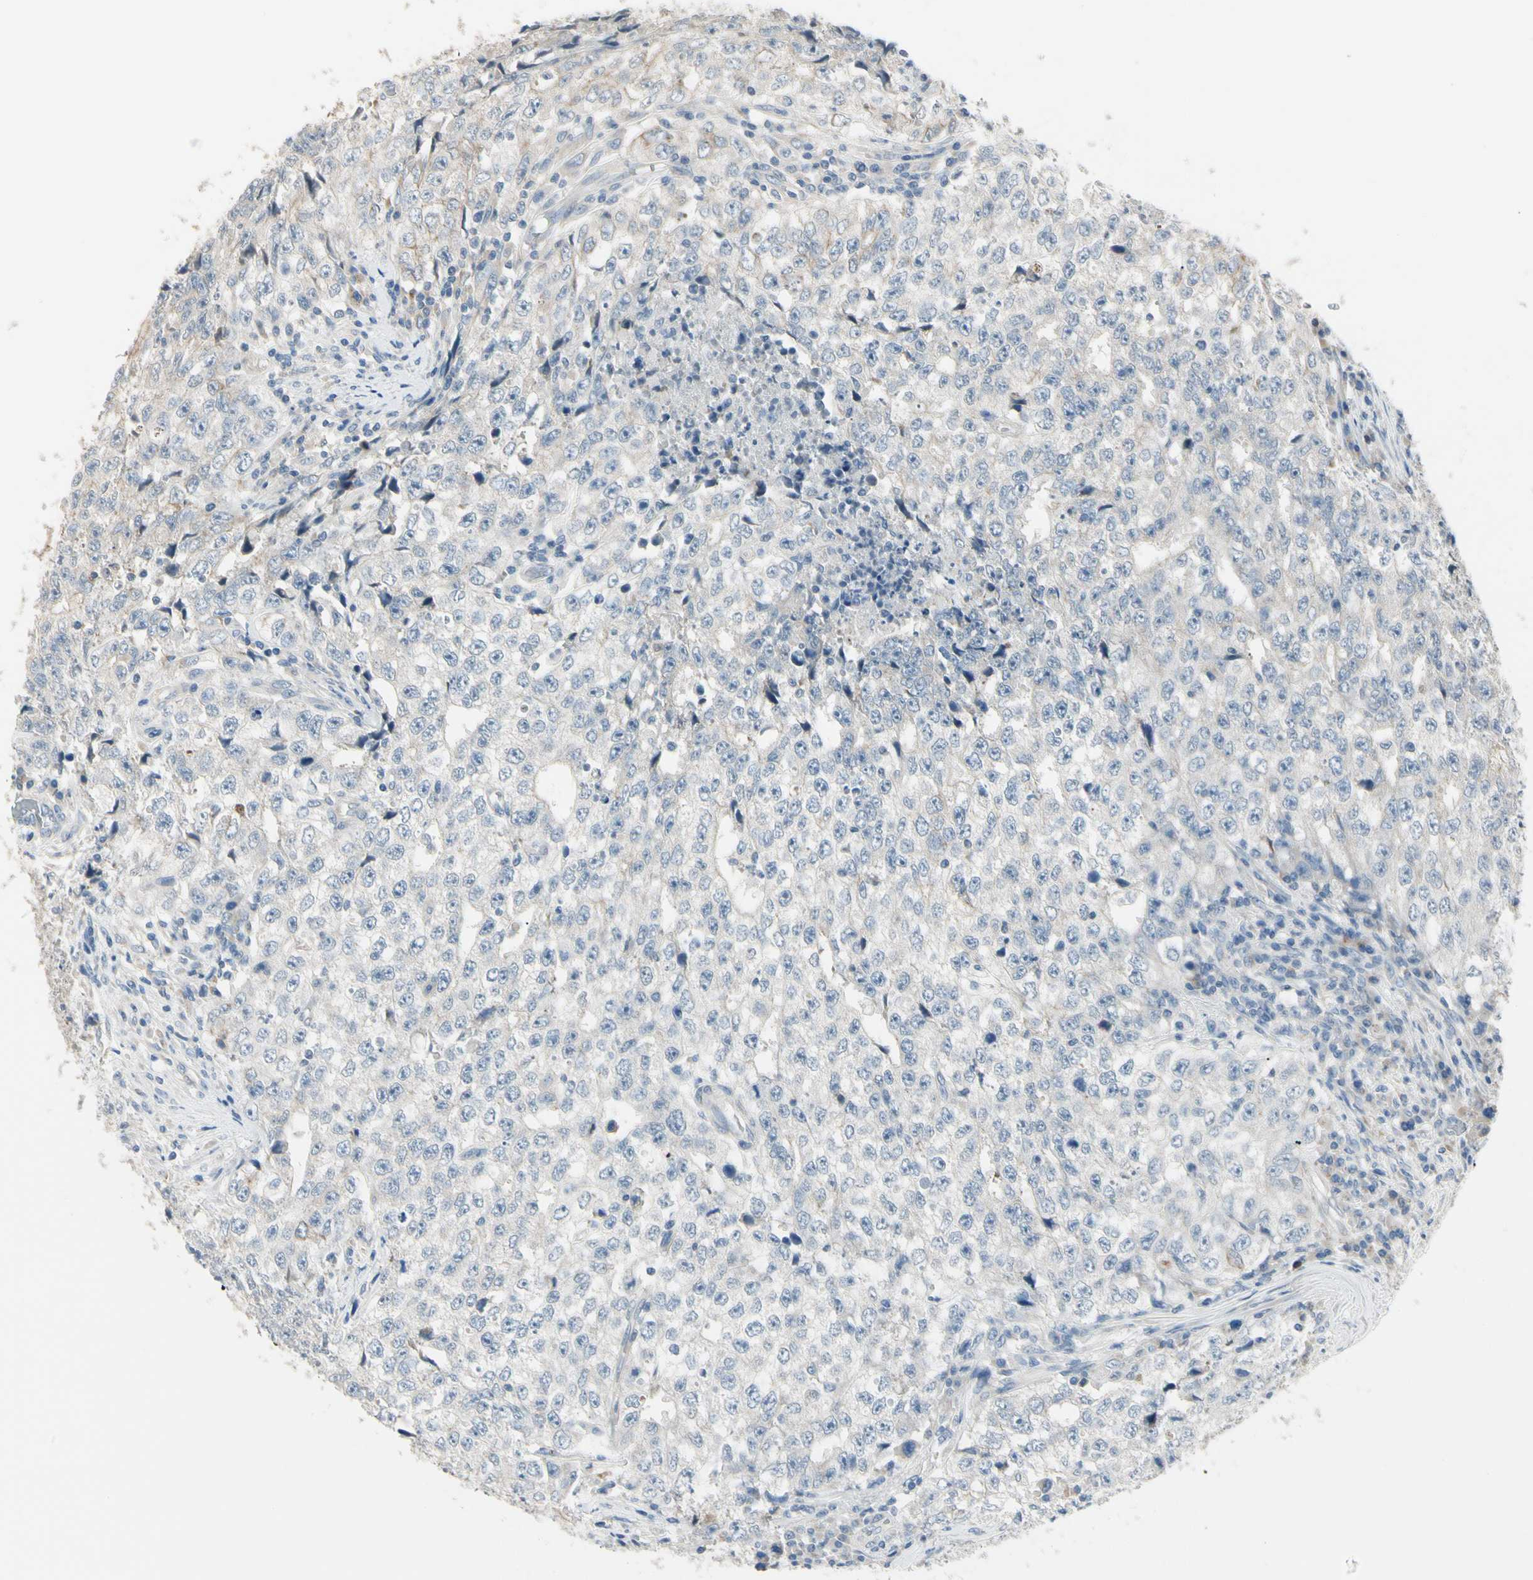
{"staining": {"intensity": "moderate", "quantity": "<25%", "location": "cytoplasmic/membranous"}, "tissue": "testis cancer", "cell_type": "Tumor cells", "image_type": "cancer", "snomed": [{"axis": "morphology", "description": "Necrosis, NOS"}, {"axis": "morphology", "description": "Carcinoma, Embryonal, NOS"}, {"axis": "topography", "description": "Testis"}], "caption": "Protein analysis of embryonal carcinoma (testis) tissue shows moderate cytoplasmic/membranous positivity in about <25% of tumor cells. (brown staining indicates protein expression, while blue staining denotes nuclei).", "gene": "DUSP12", "patient": {"sex": "male", "age": 19}}